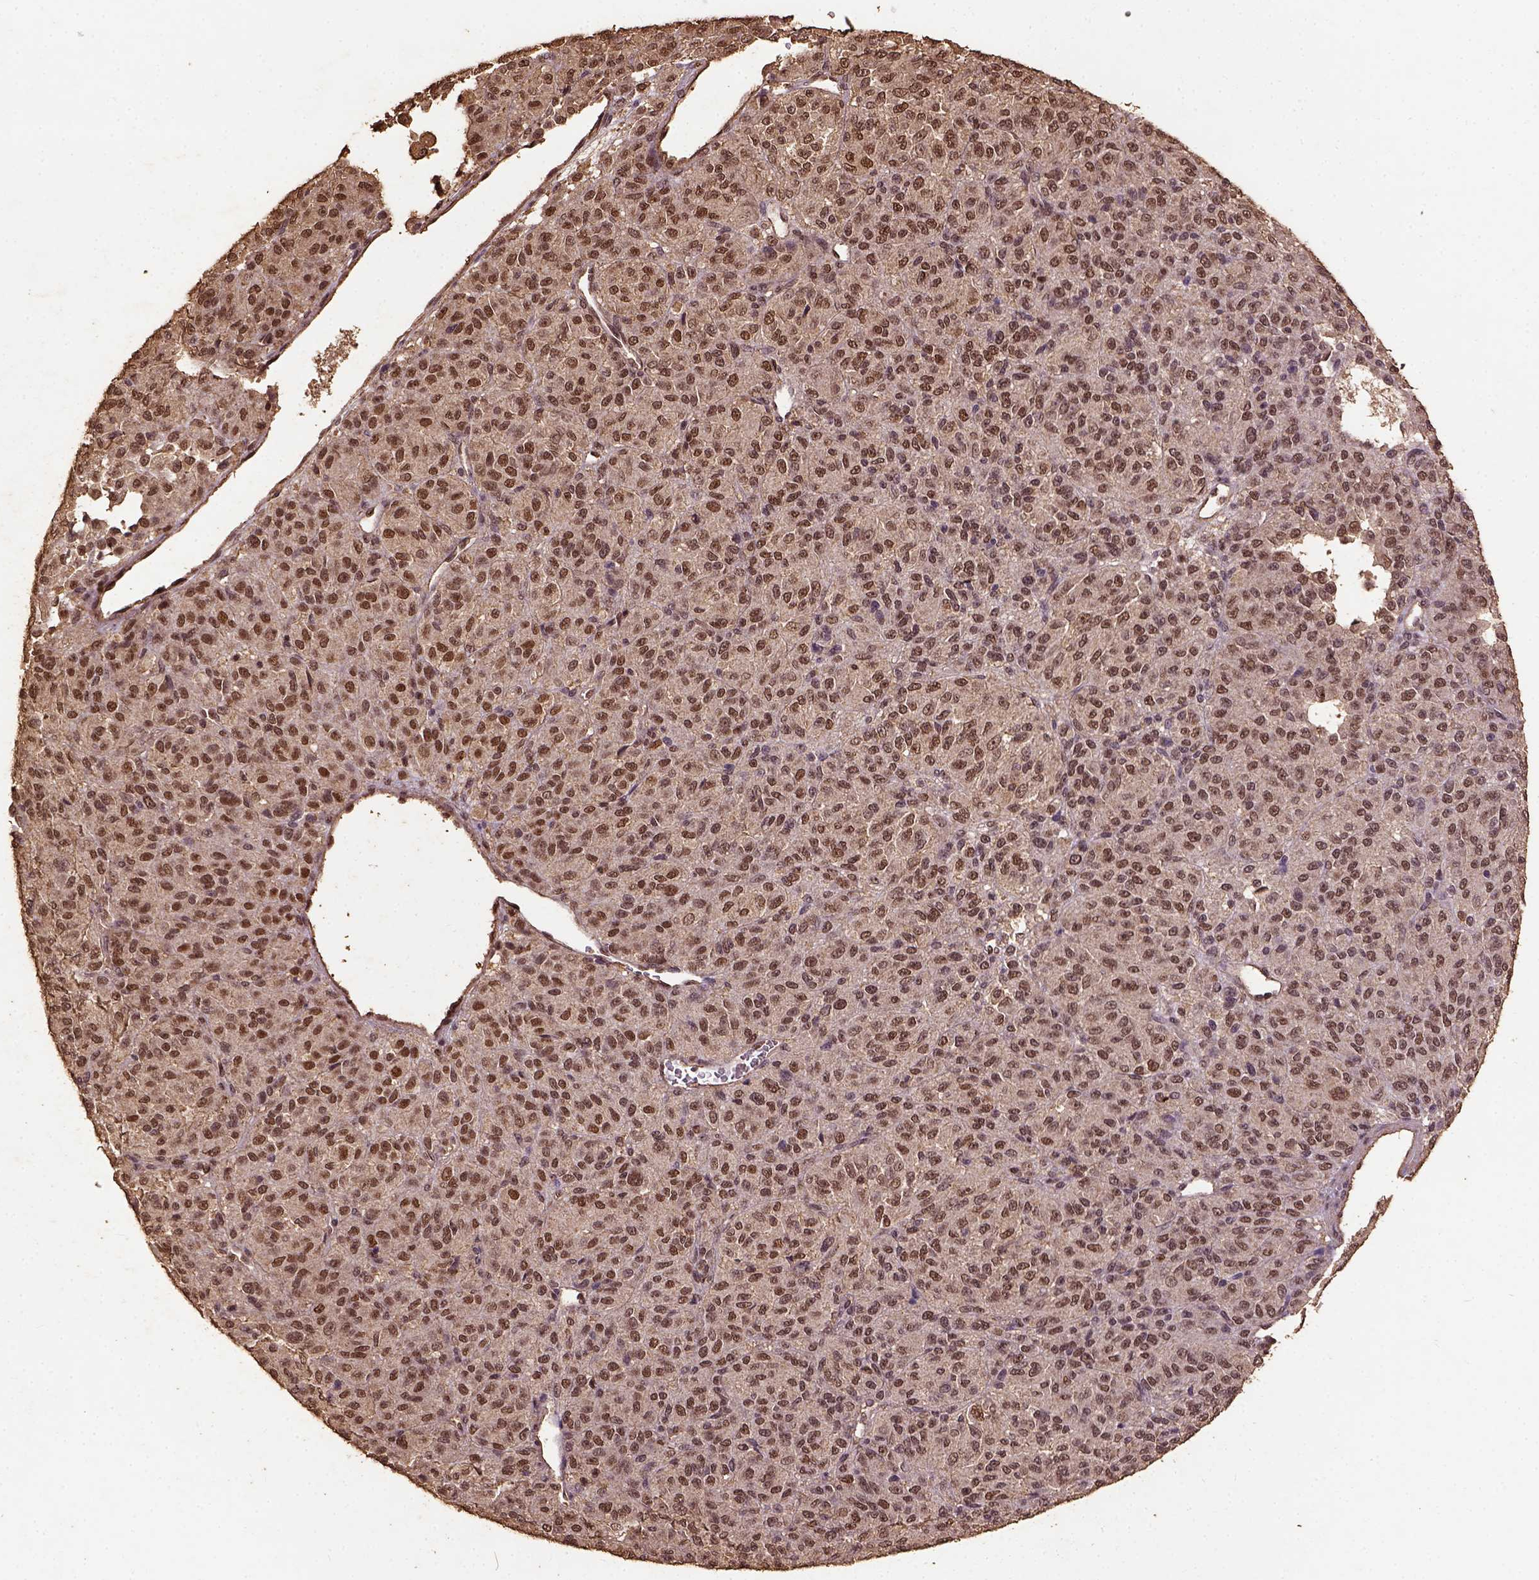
{"staining": {"intensity": "moderate", "quantity": ">75%", "location": "nuclear"}, "tissue": "melanoma", "cell_type": "Tumor cells", "image_type": "cancer", "snomed": [{"axis": "morphology", "description": "Malignant melanoma, Metastatic site"}, {"axis": "topography", "description": "Brain"}], "caption": "The photomicrograph demonstrates immunohistochemical staining of malignant melanoma (metastatic site). There is moderate nuclear staining is identified in approximately >75% of tumor cells. The protein is stained brown, and the nuclei are stained in blue (DAB IHC with brightfield microscopy, high magnification).", "gene": "NACC1", "patient": {"sex": "female", "age": 56}}